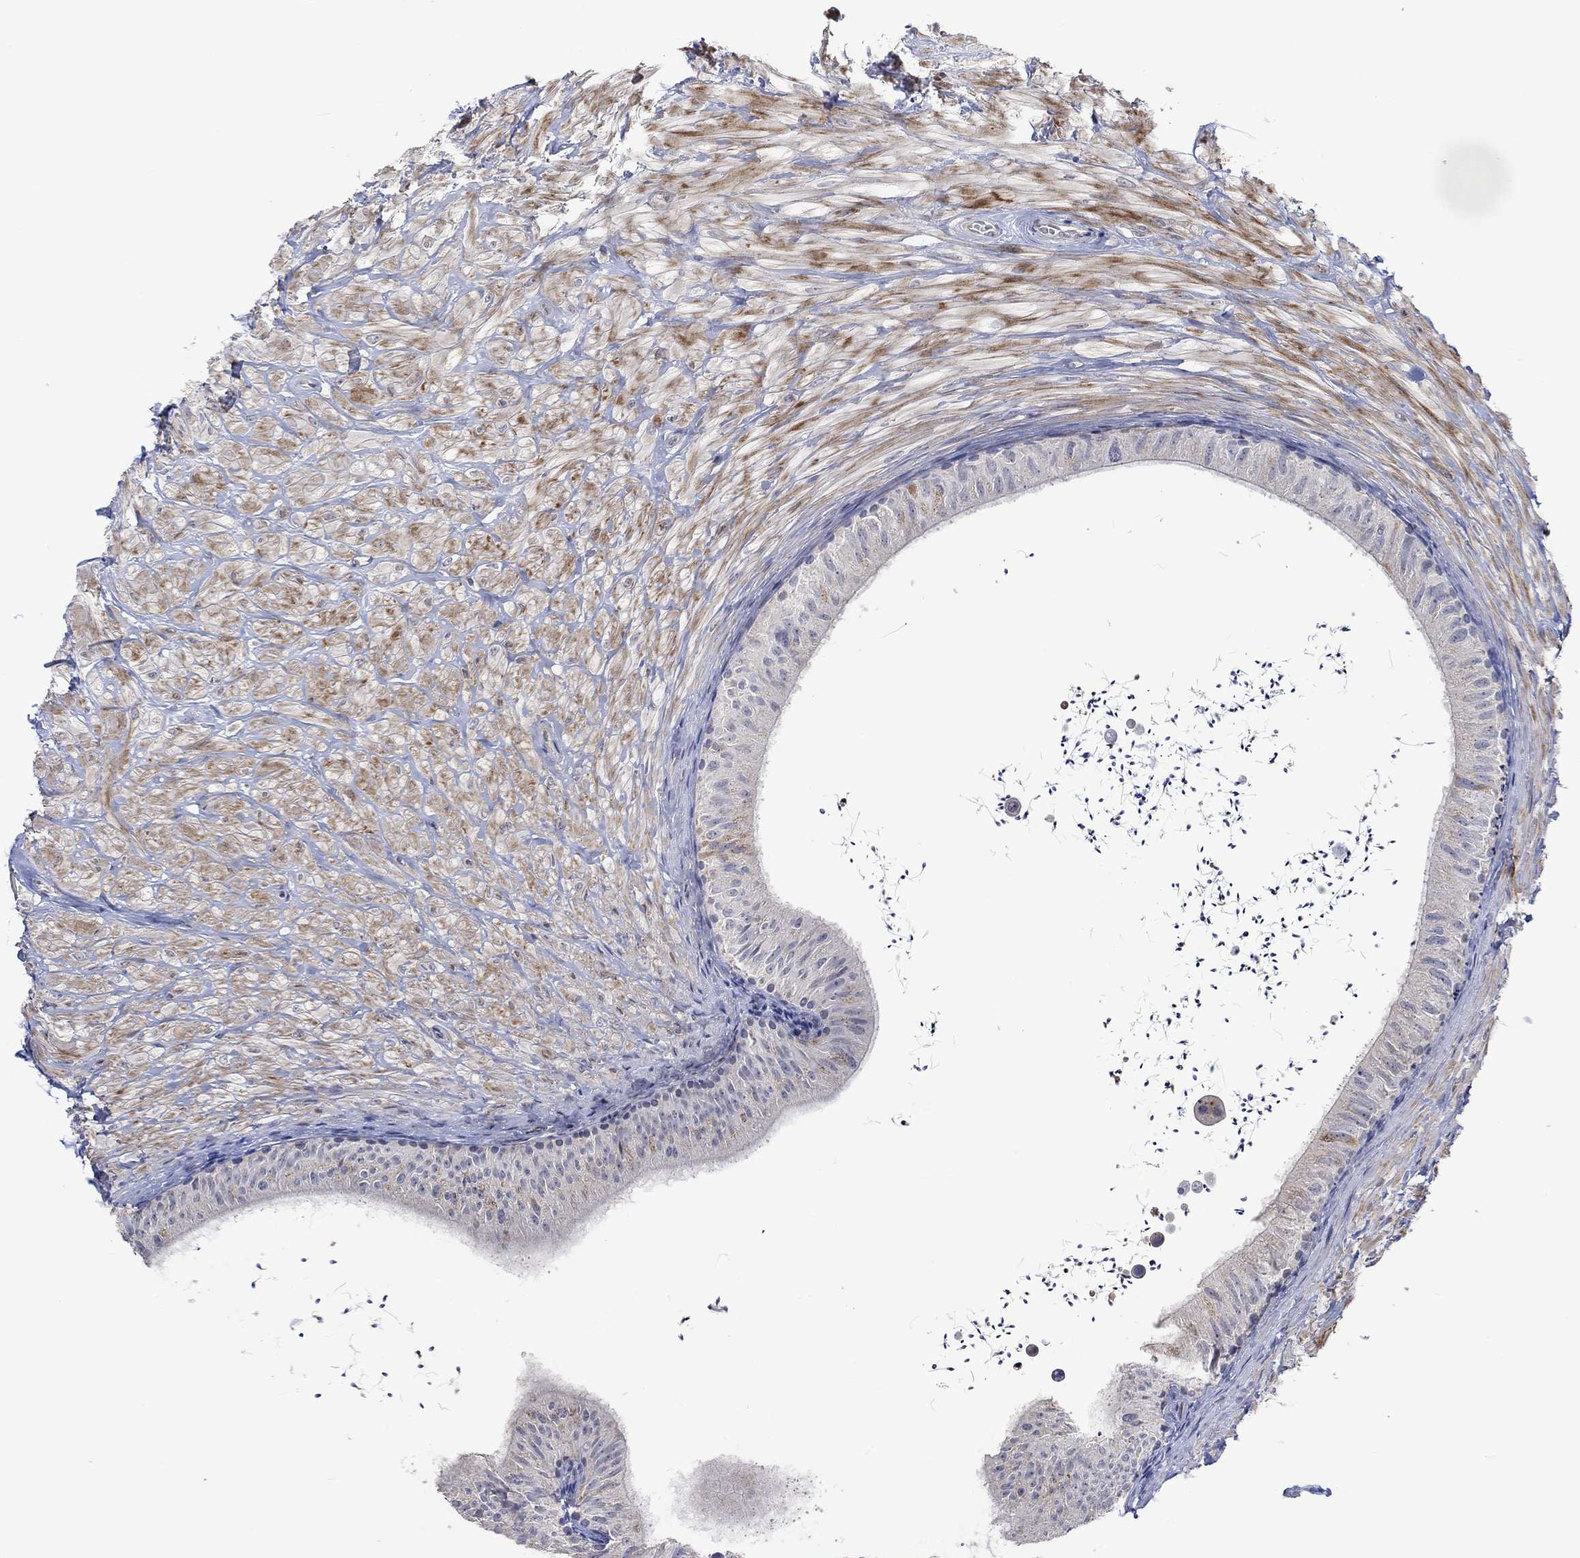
{"staining": {"intensity": "moderate", "quantity": "<25%", "location": "cytoplasmic/membranous"}, "tissue": "epididymis", "cell_type": "Glandular cells", "image_type": "normal", "snomed": [{"axis": "morphology", "description": "Normal tissue, NOS"}, {"axis": "topography", "description": "Epididymis"}], "caption": "IHC staining of normal epididymis, which shows low levels of moderate cytoplasmic/membranous staining in about <25% of glandular cells indicating moderate cytoplasmic/membranous protein positivity. The staining was performed using DAB (brown) for protein detection and nuclei were counterstained in hematoxylin (blue).", "gene": "SLC48A1", "patient": {"sex": "male", "age": 32}}